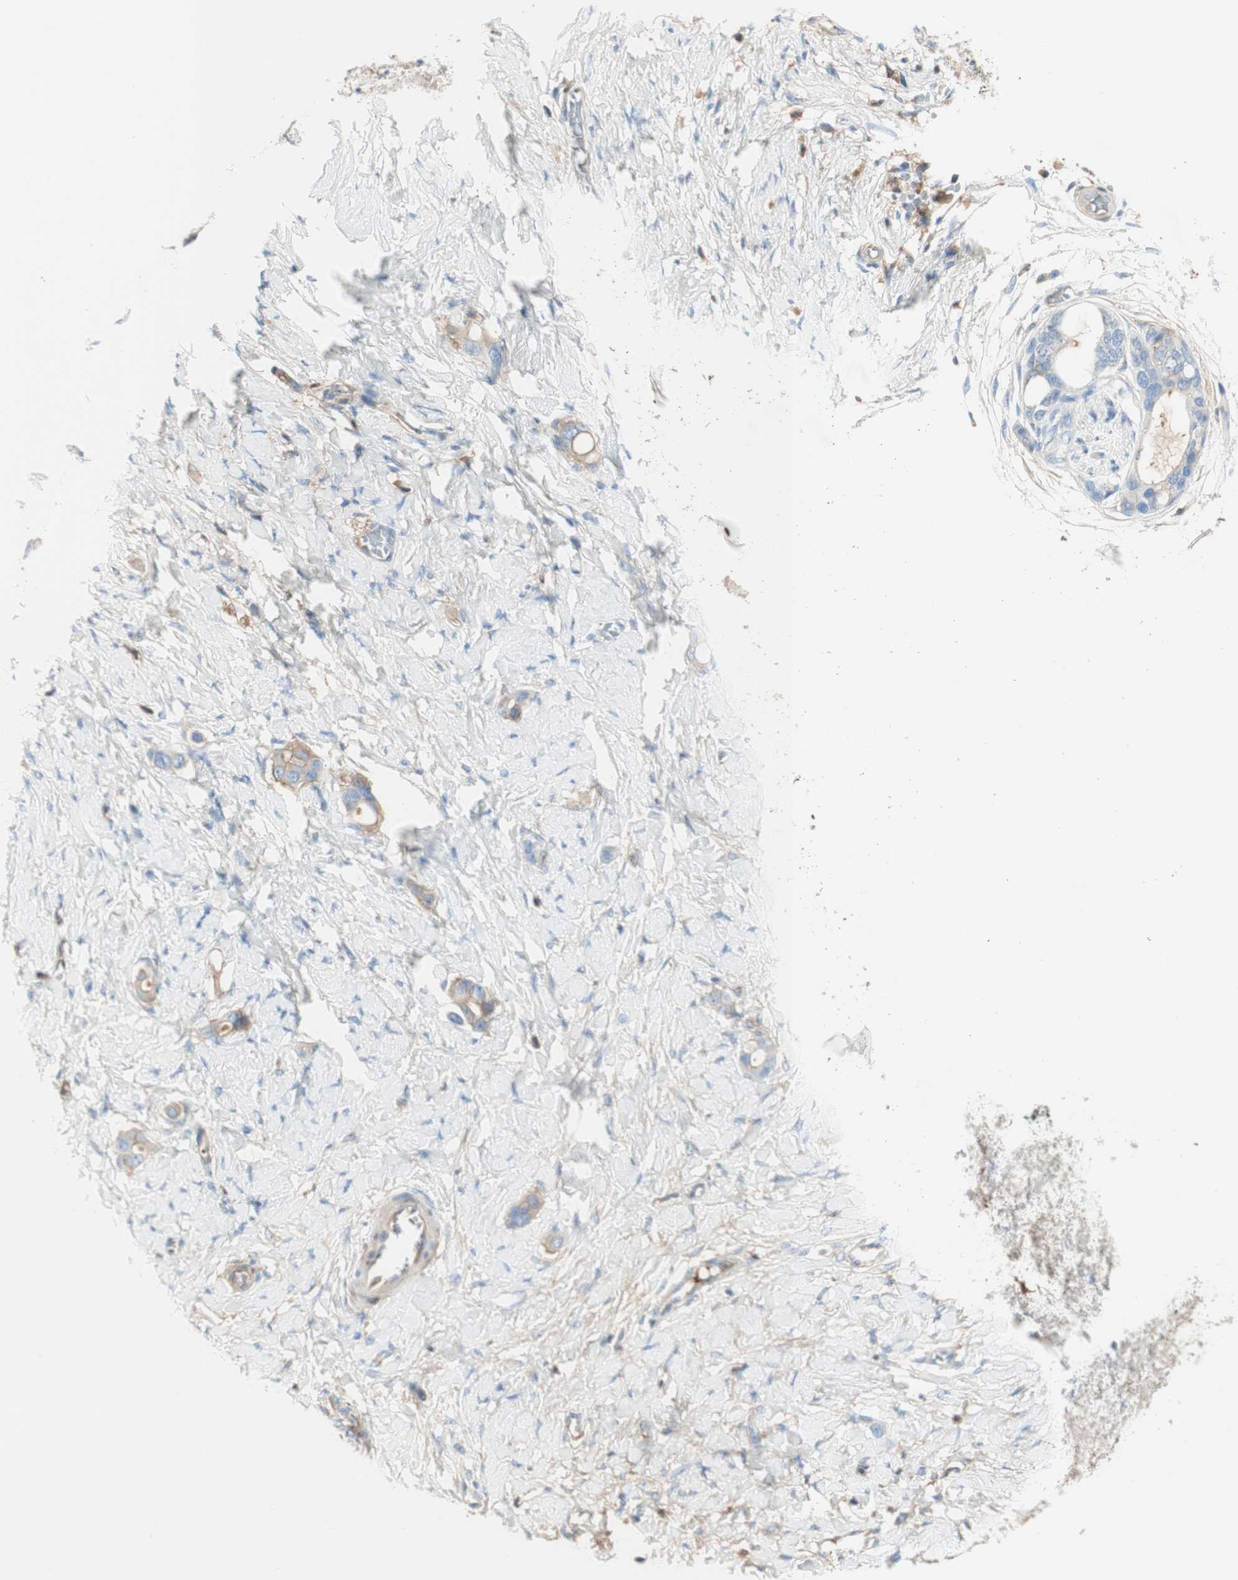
{"staining": {"intensity": "weak", "quantity": "25%-75%", "location": "cytoplasmic/membranous"}, "tissue": "stomach cancer", "cell_type": "Tumor cells", "image_type": "cancer", "snomed": [{"axis": "morphology", "description": "Adenocarcinoma, NOS"}, {"axis": "topography", "description": "Stomach"}], "caption": "This histopathology image exhibits IHC staining of stomach cancer, with low weak cytoplasmic/membranous positivity in about 25%-75% of tumor cells.", "gene": "KNG1", "patient": {"sex": "female", "age": 75}}